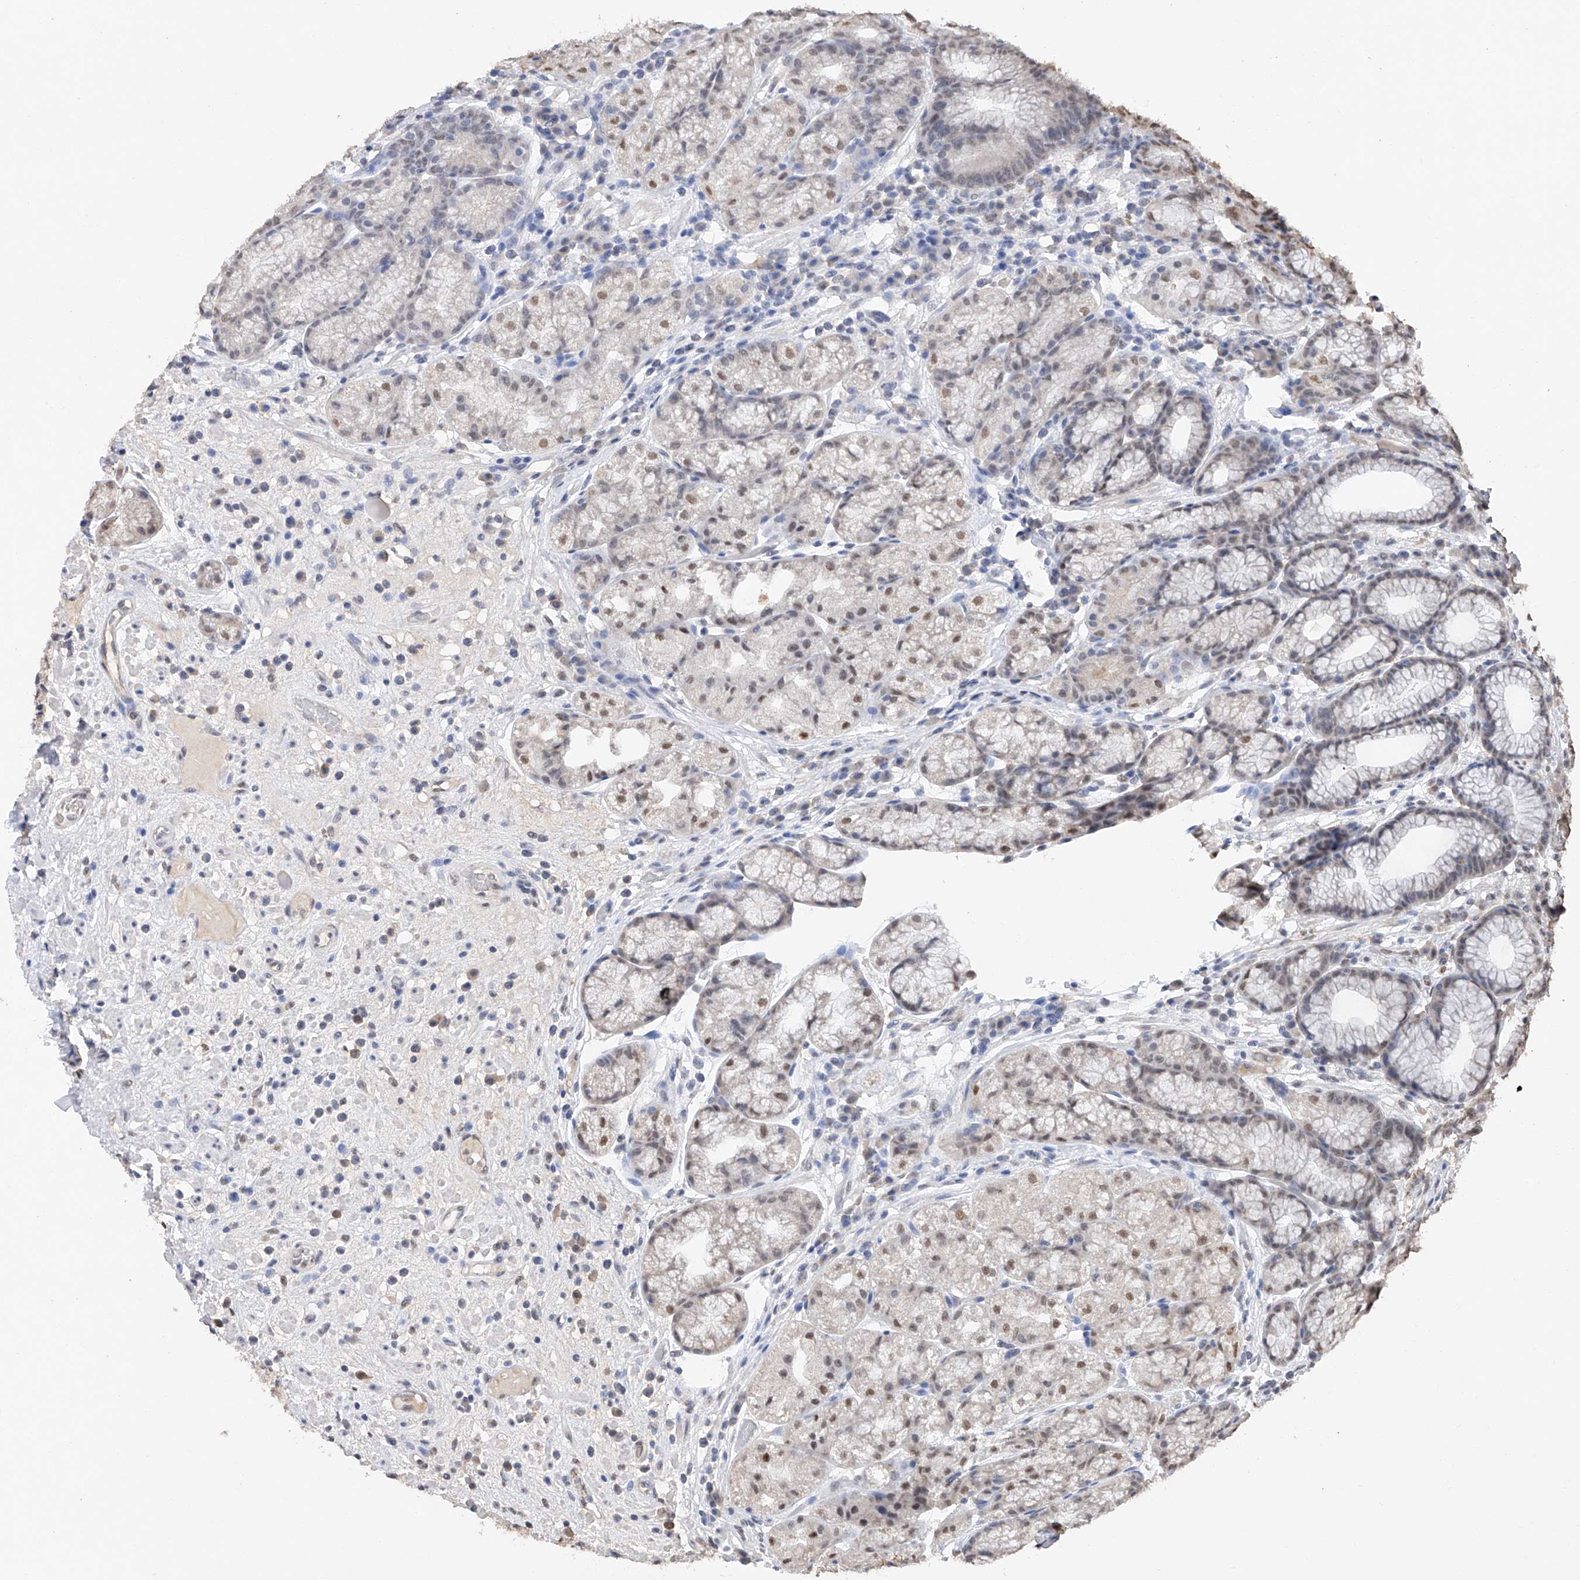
{"staining": {"intensity": "moderate", "quantity": "<25%", "location": "nuclear"}, "tissue": "stomach", "cell_type": "Glandular cells", "image_type": "normal", "snomed": [{"axis": "morphology", "description": "Normal tissue, NOS"}, {"axis": "topography", "description": "Stomach"}], "caption": "A micrograph of human stomach stained for a protein exhibits moderate nuclear brown staining in glandular cells. Using DAB (3,3'-diaminobenzidine) (brown) and hematoxylin (blue) stains, captured at high magnification using brightfield microscopy.", "gene": "DMAP1", "patient": {"sex": "male", "age": 57}}